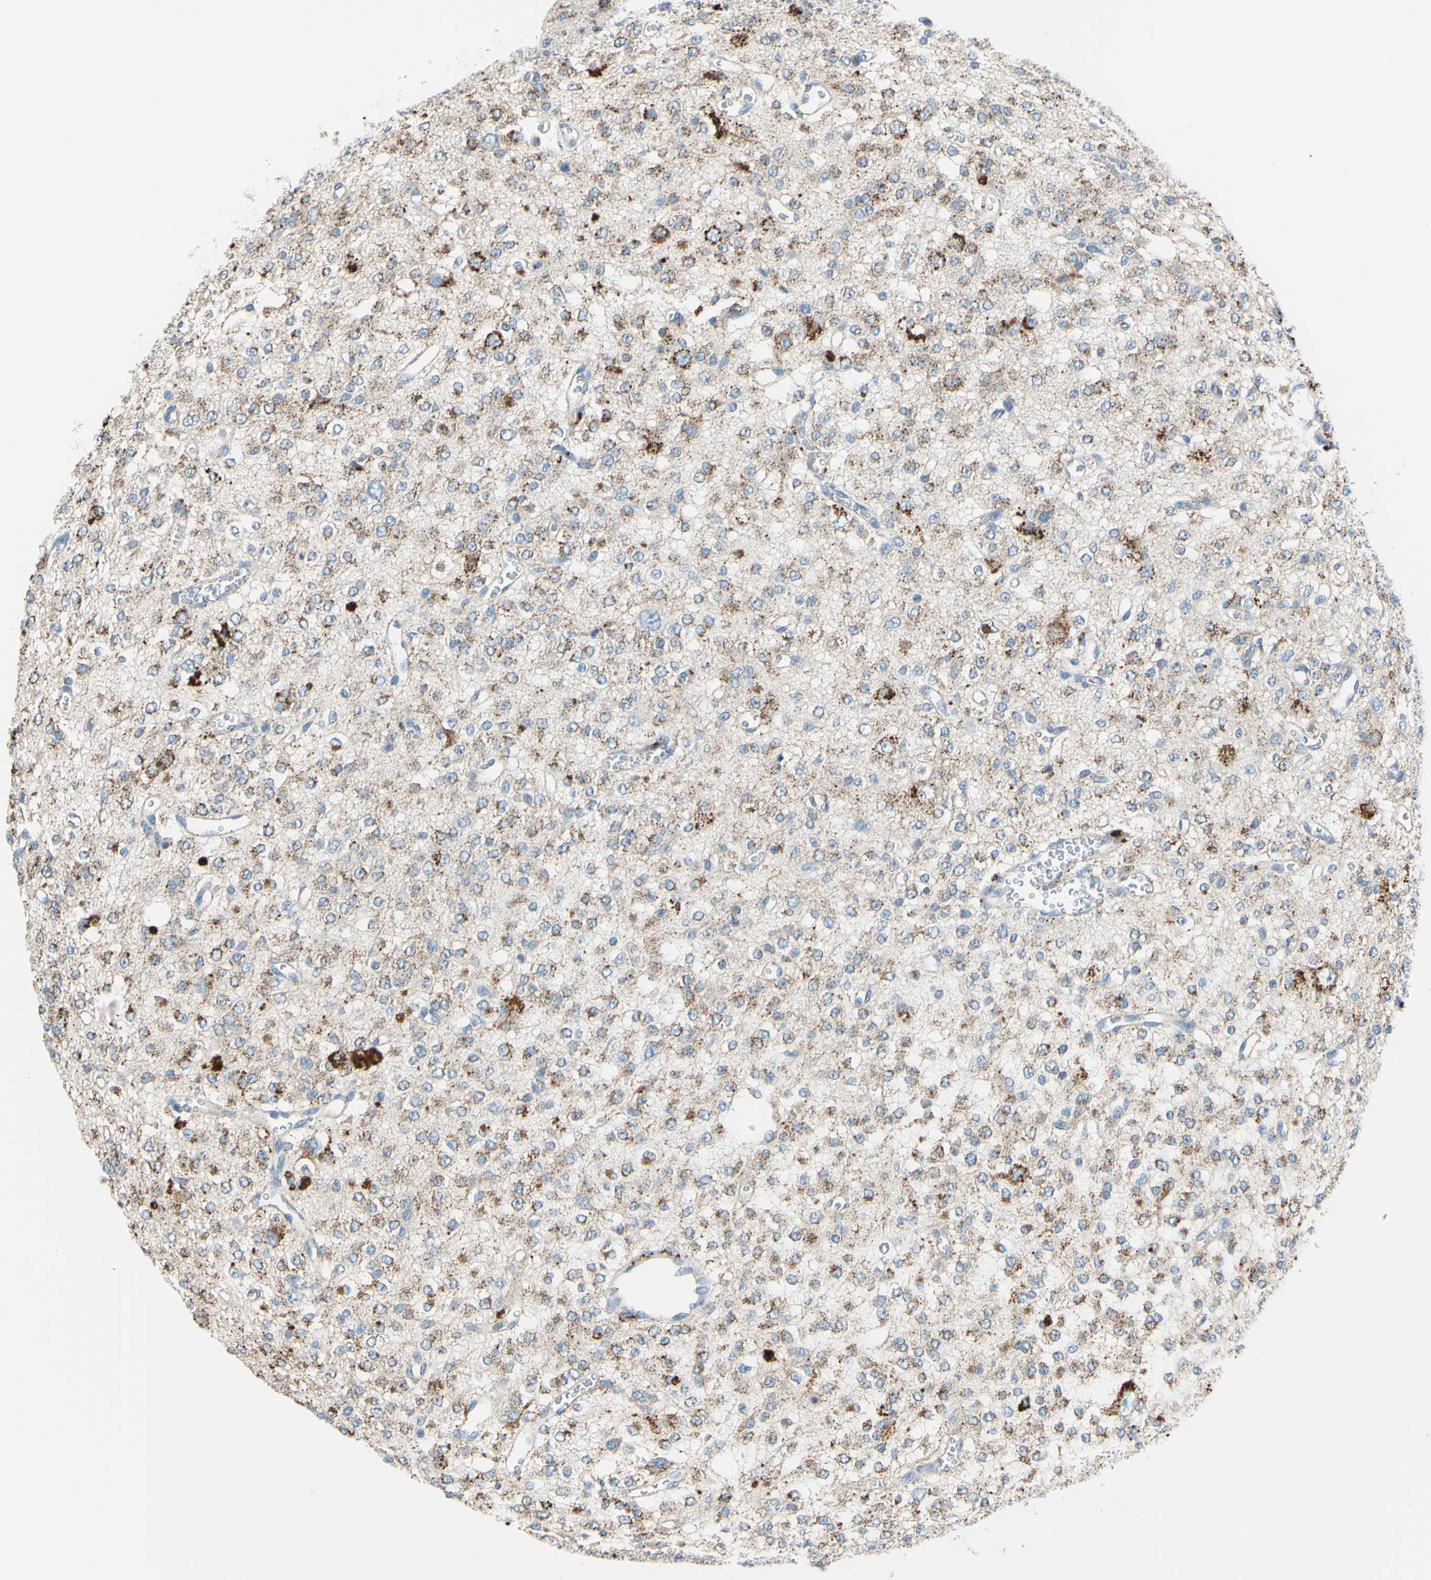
{"staining": {"intensity": "moderate", "quantity": ">75%", "location": "cytoplasmic/membranous"}, "tissue": "glioma", "cell_type": "Tumor cells", "image_type": "cancer", "snomed": [{"axis": "morphology", "description": "Glioma, malignant, Low grade"}, {"axis": "topography", "description": "Brain"}], "caption": "Glioma was stained to show a protein in brown. There is medium levels of moderate cytoplasmic/membranous expression in approximately >75% of tumor cells. The protein of interest is stained brown, and the nuclei are stained in blue (DAB (3,3'-diaminobenzidine) IHC with brightfield microscopy, high magnification).", "gene": "CTSD", "patient": {"sex": "male", "age": 38}}